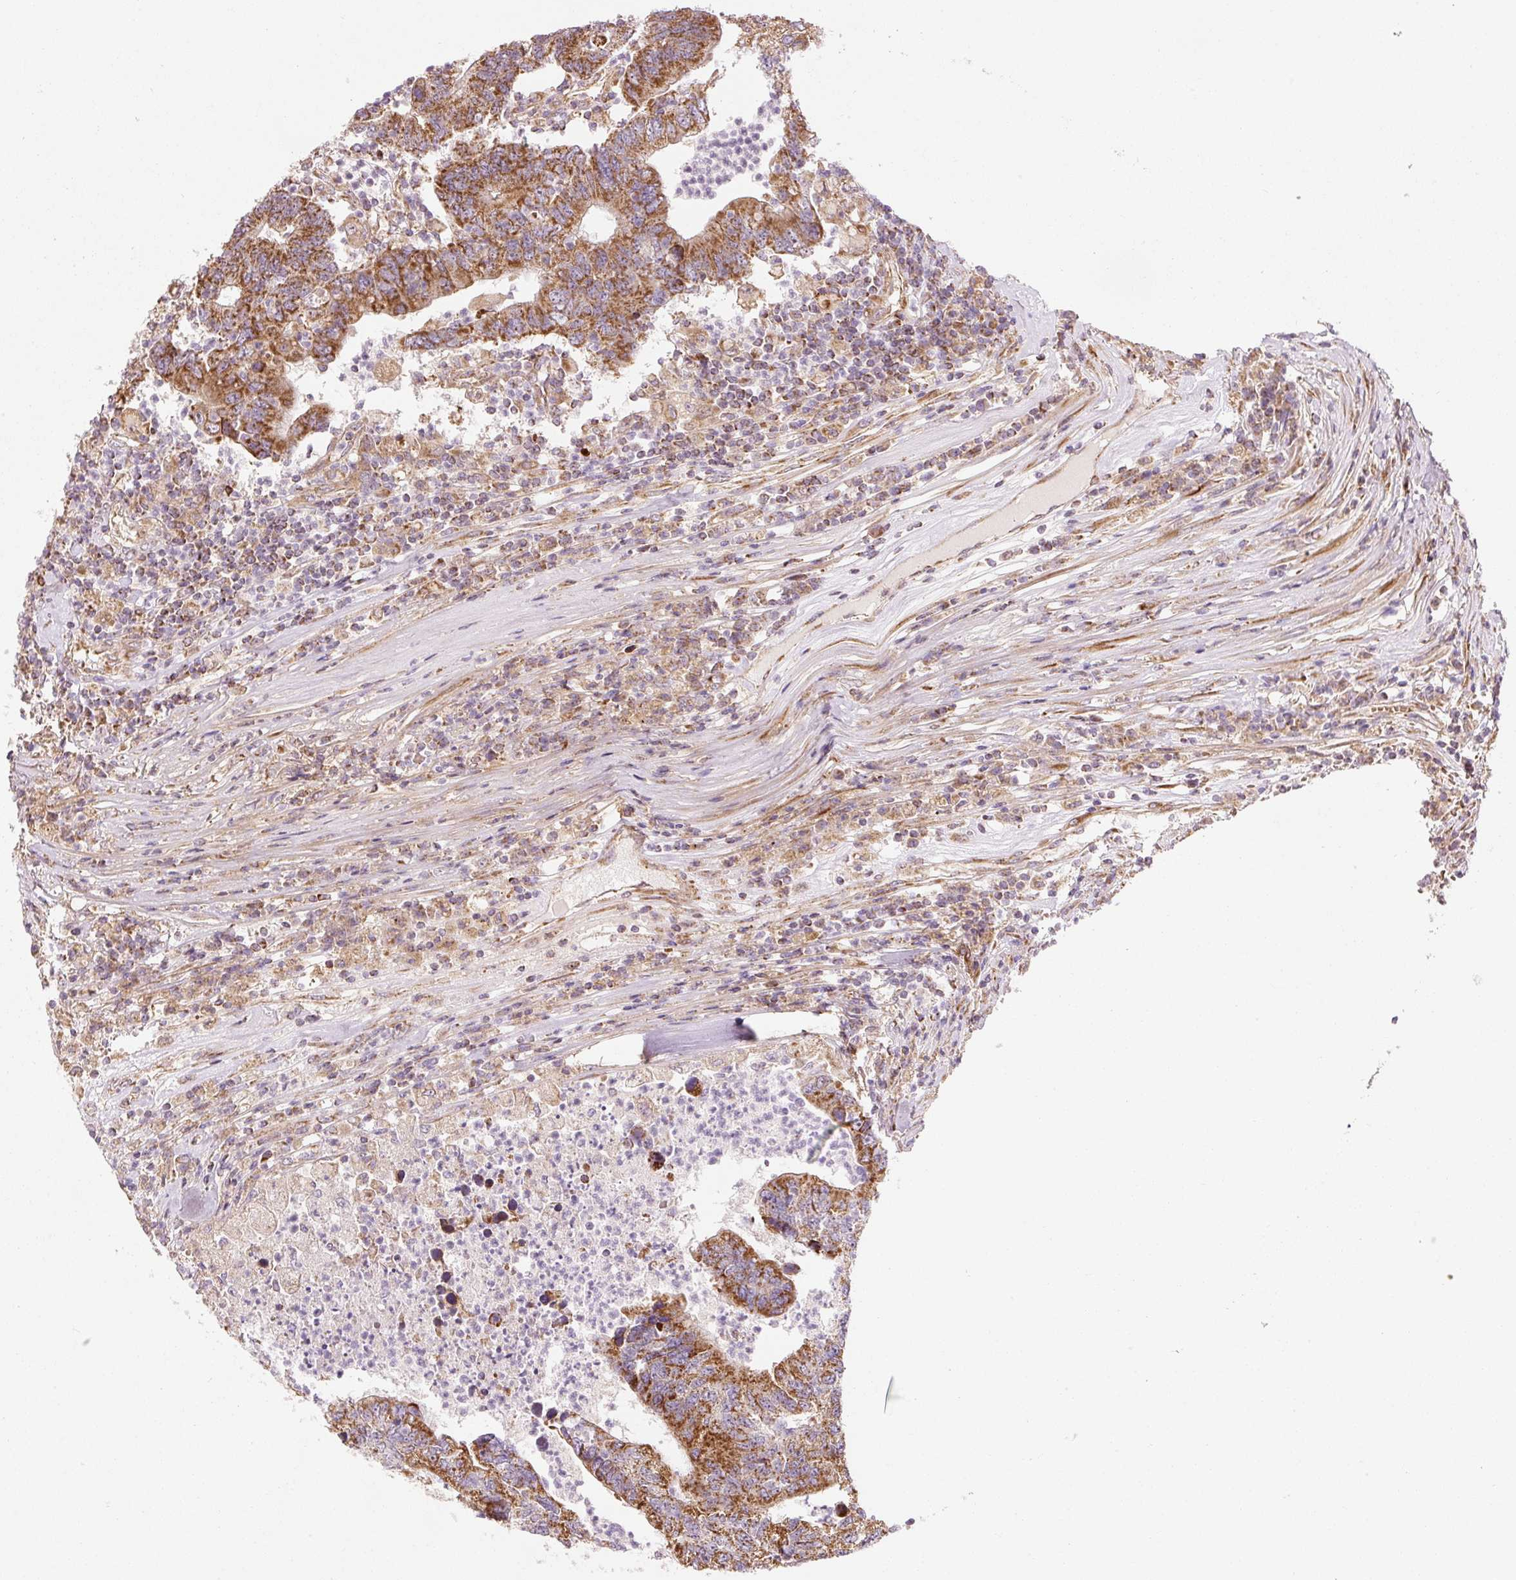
{"staining": {"intensity": "moderate", "quantity": ">75%", "location": "cytoplasmic/membranous"}, "tissue": "colorectal cancer", "cell_type": "Tumor cells", "image_type": "cancer", "snomed": [{"axis": "morphology", "description": "Adenocarcinoma, NOS"}, {"axis": "topography", "description": "Colon"}], "caption": "This micrograph shows immunohistochemistry (IHC) staining of adenocarcinoma (colorectal), with medium moderate cytoplasmic/membranous positivity in about >75% of tumor cells.", "gene": "ISCU", "patient": {"sex": "female", "age": 48}}